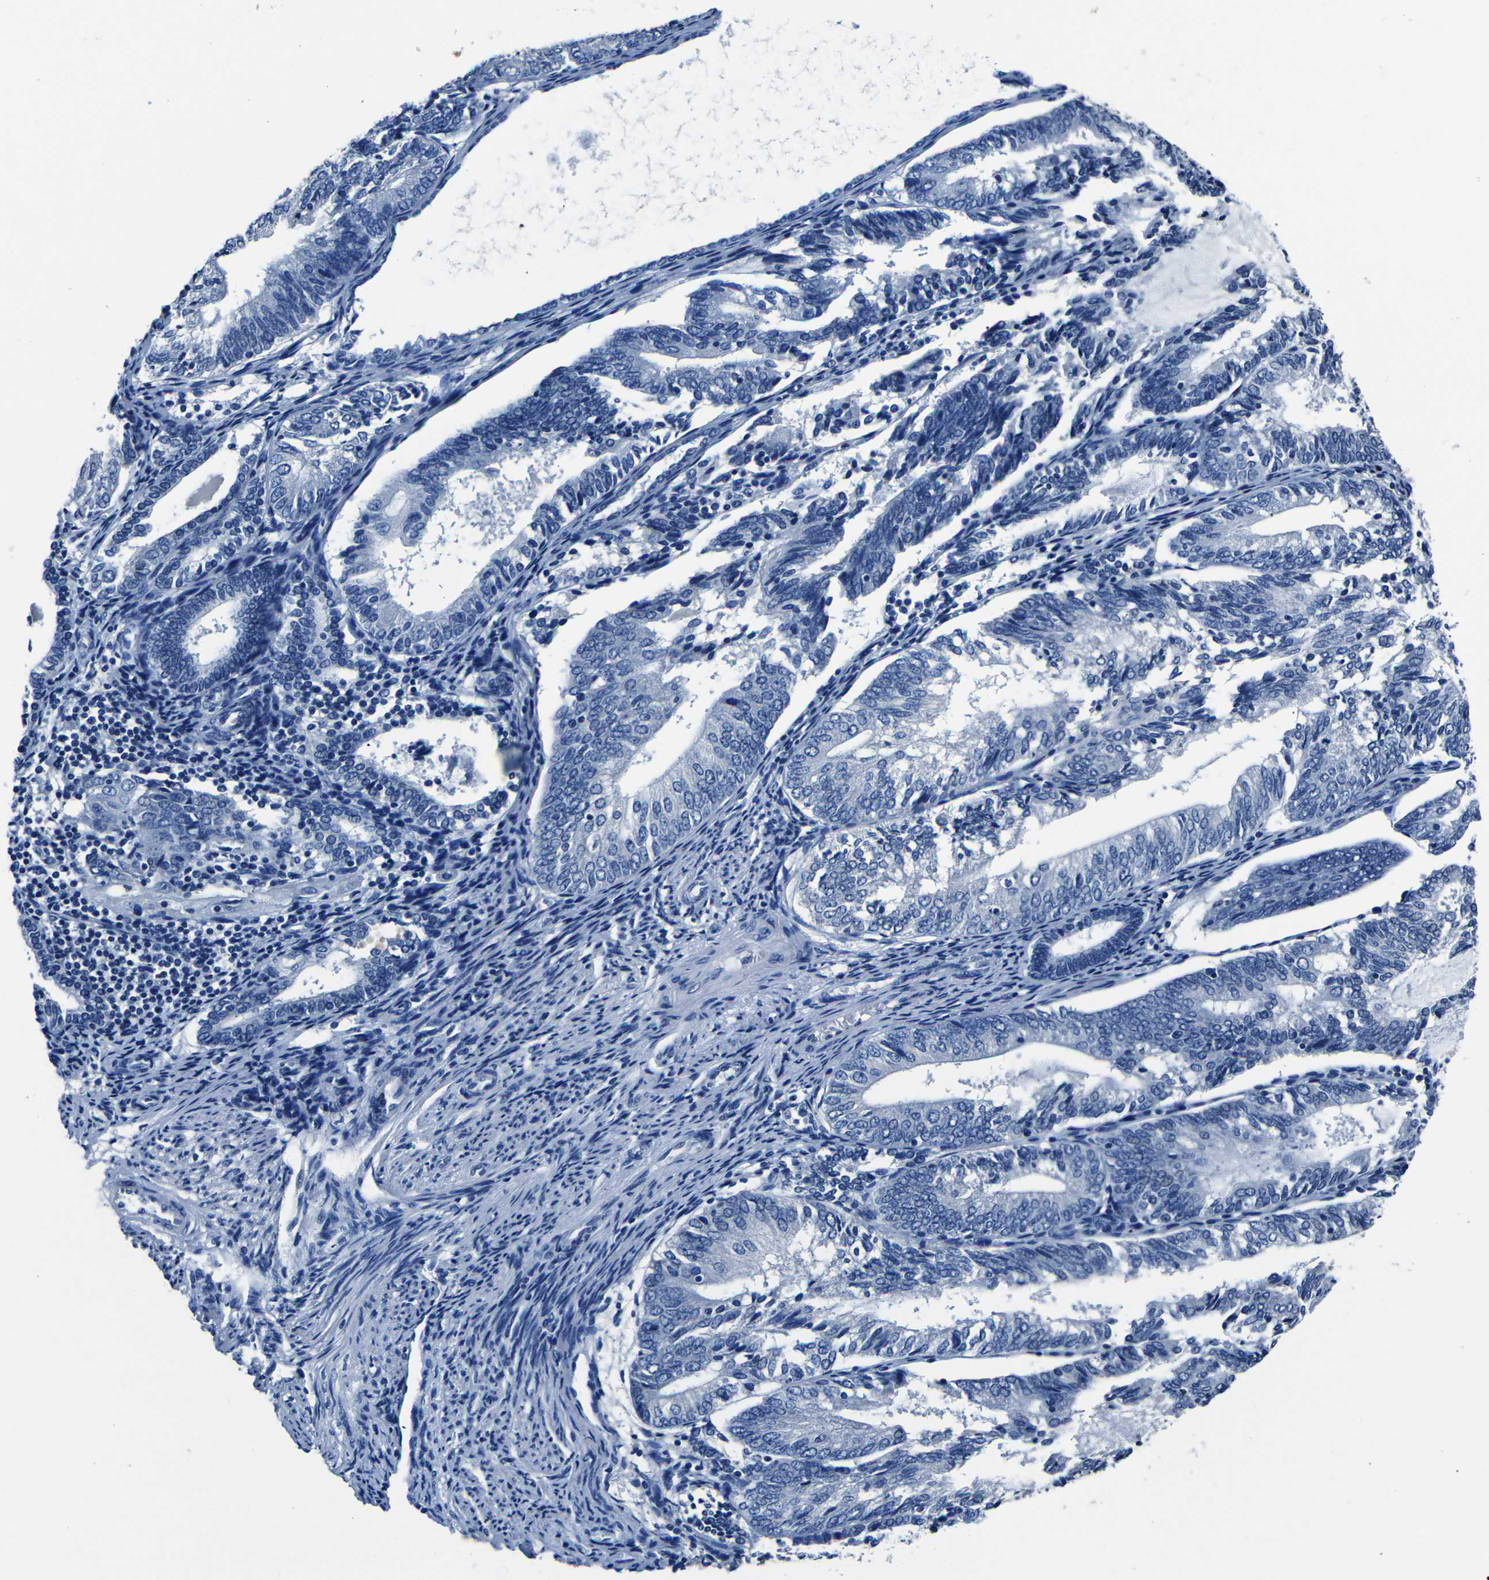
{"staining": {"intensity": "negative", "quantity": "none", "location": "none"}, "tissue": "endometrial cancer", "cell_type": "Tumor cells", "image_type": "cancer", "snomed": [{"axis": "morphology", "description": "Adenocarcinoma, NOS"}, {"axis": "topography", "description": "Endometrium"}], "caption": "The micrograph demonstrates no staining of tumor cells in endometrial cancer (adenocarcinoma). (Stains: DAB (3,3'-diaminobenzidine) immunohistochemistry with hematoxylin counter stain, Microscopy: brightfield microscopy at high magnification).", "gene": "NCMAP", "patient": {"sex": "female", "age": 81}}